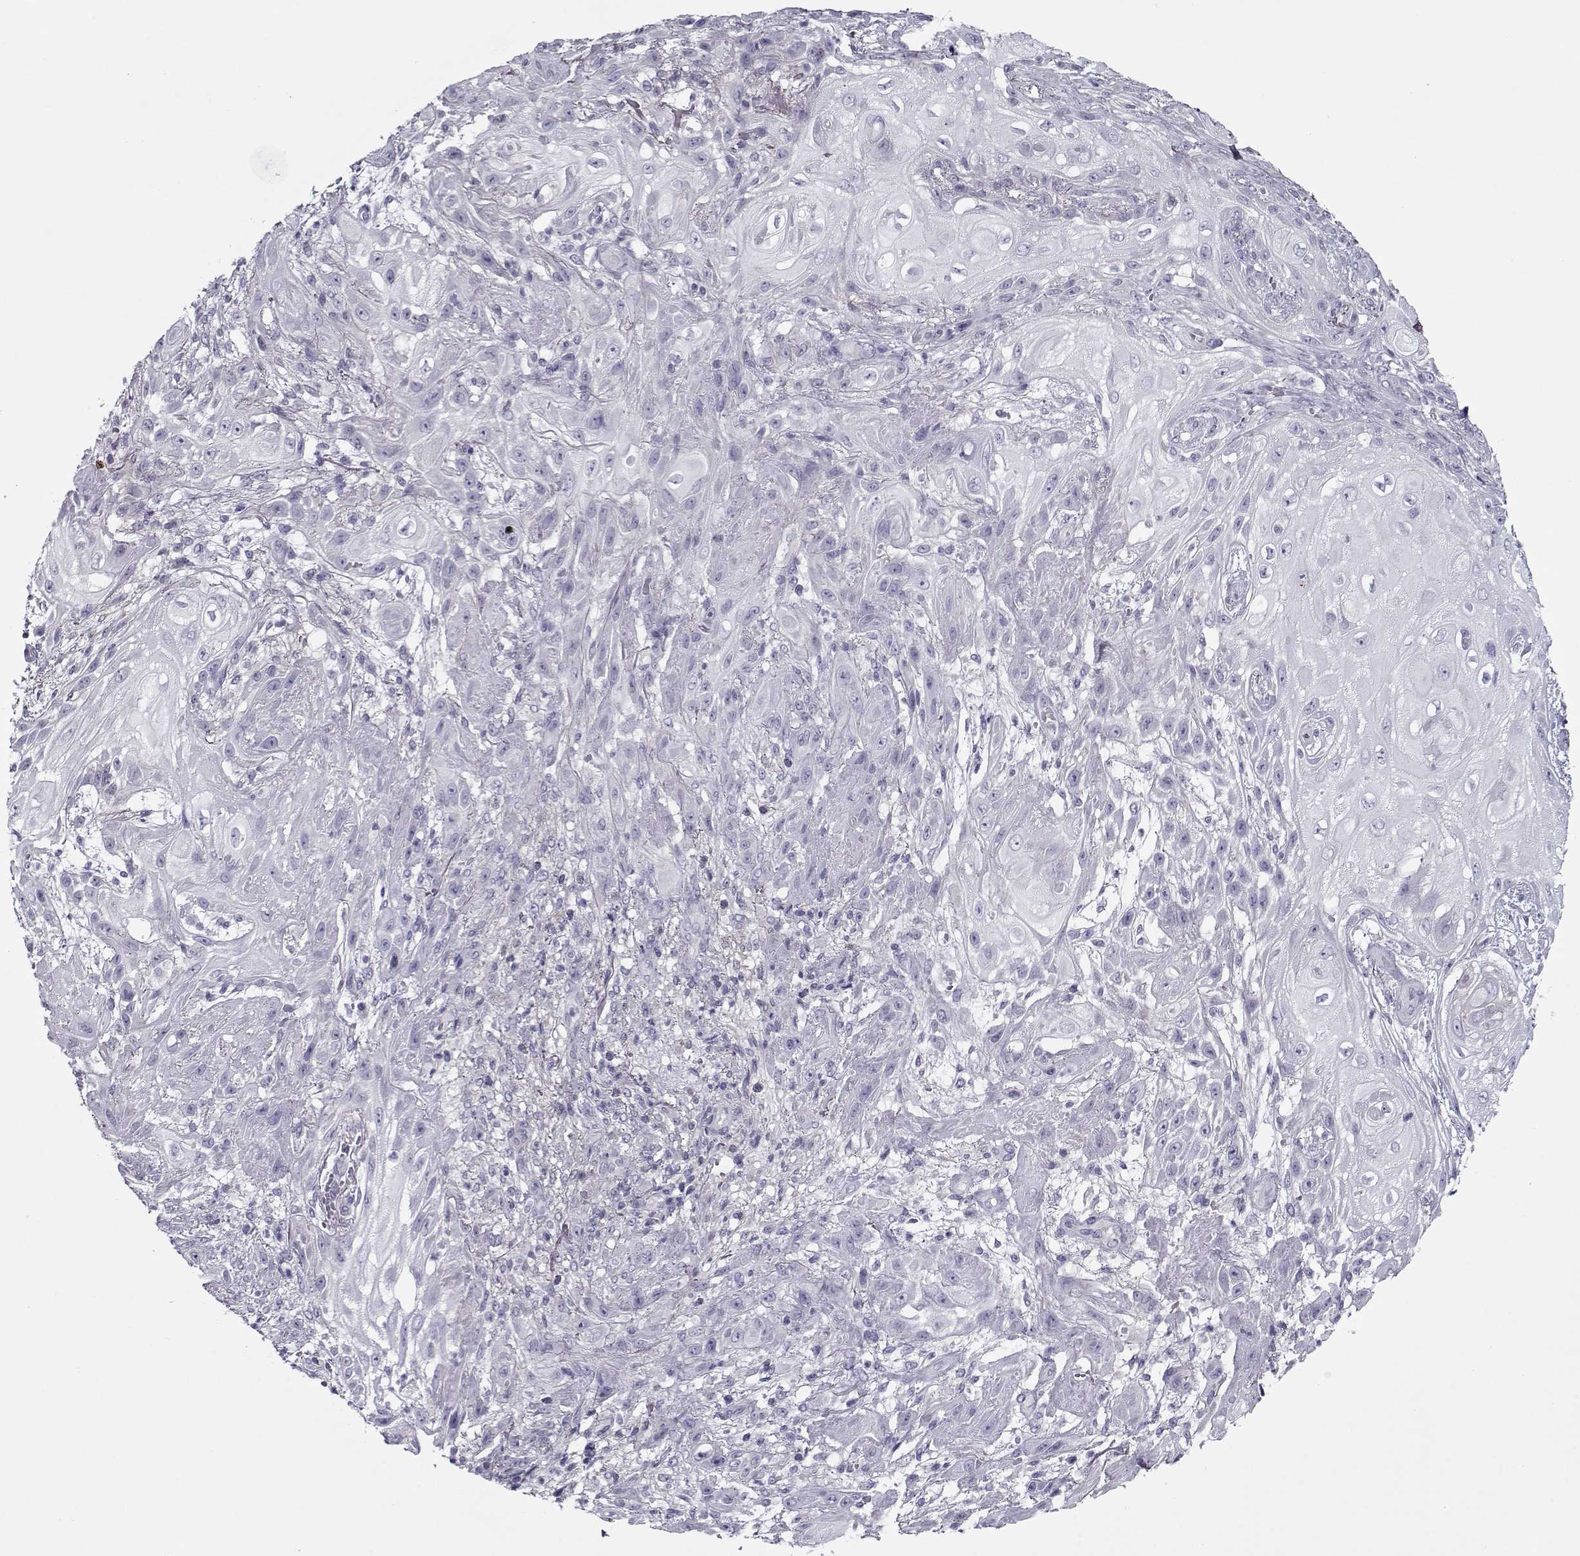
{"staining": {"intensity": "negative", "quantity": "none", "location": "none"}, "tissue": "skin cancer", "cell_type": "Tumor cells", "image_type": "cancer", "snomed": [{"axis": "morphology", "description": "Squamous cell carcinoma, NOS"}, {"axis": "topography", "description": "Skin"}], "caption": "The image reveals no staining of tumor cells in skin cancer.", "gene": "PP2D1", "patient": {"sex": "male", "age": 62}}